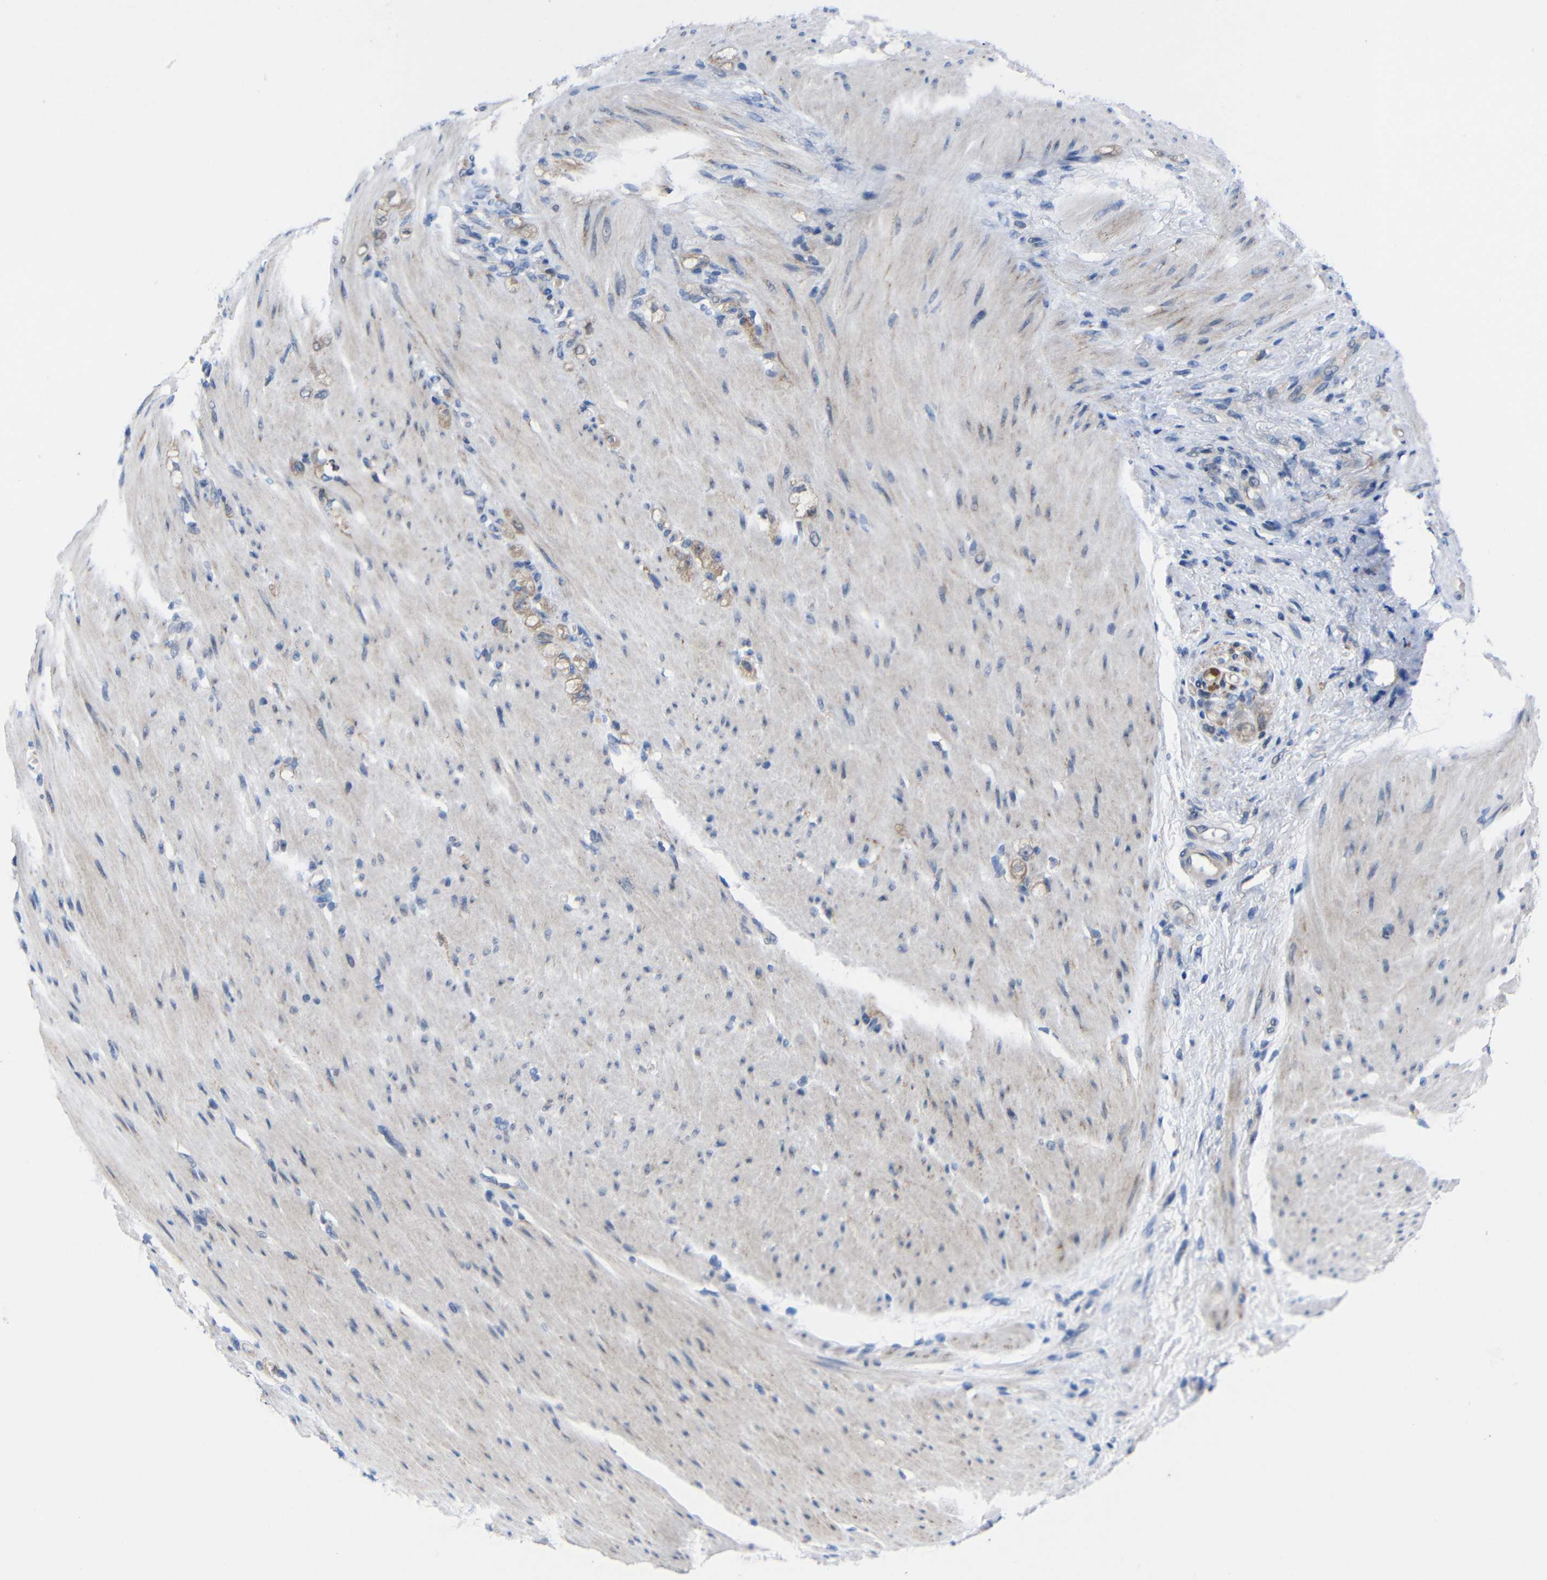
{"staining": {"intensity": "weak", "quantity": ">75%", "location": "cytoplasmic/membranous"}, "tissue": "stomach cancer", "cell_type": "Tumor cells", "image_type": "cancer", "snomed": [{"axis": "morphology", "description": "Adenocarcinoma, NOS"}, {"axis": "topography", "description": "Stomach"}], "caption": "Tumor cells show weak cytoplasmic/membranous positivity in about >75% of cells in stomach cancer (adenocarcinoma).", "gene": "CMTM1", "patient": {"sex": "male", "age": 82}}